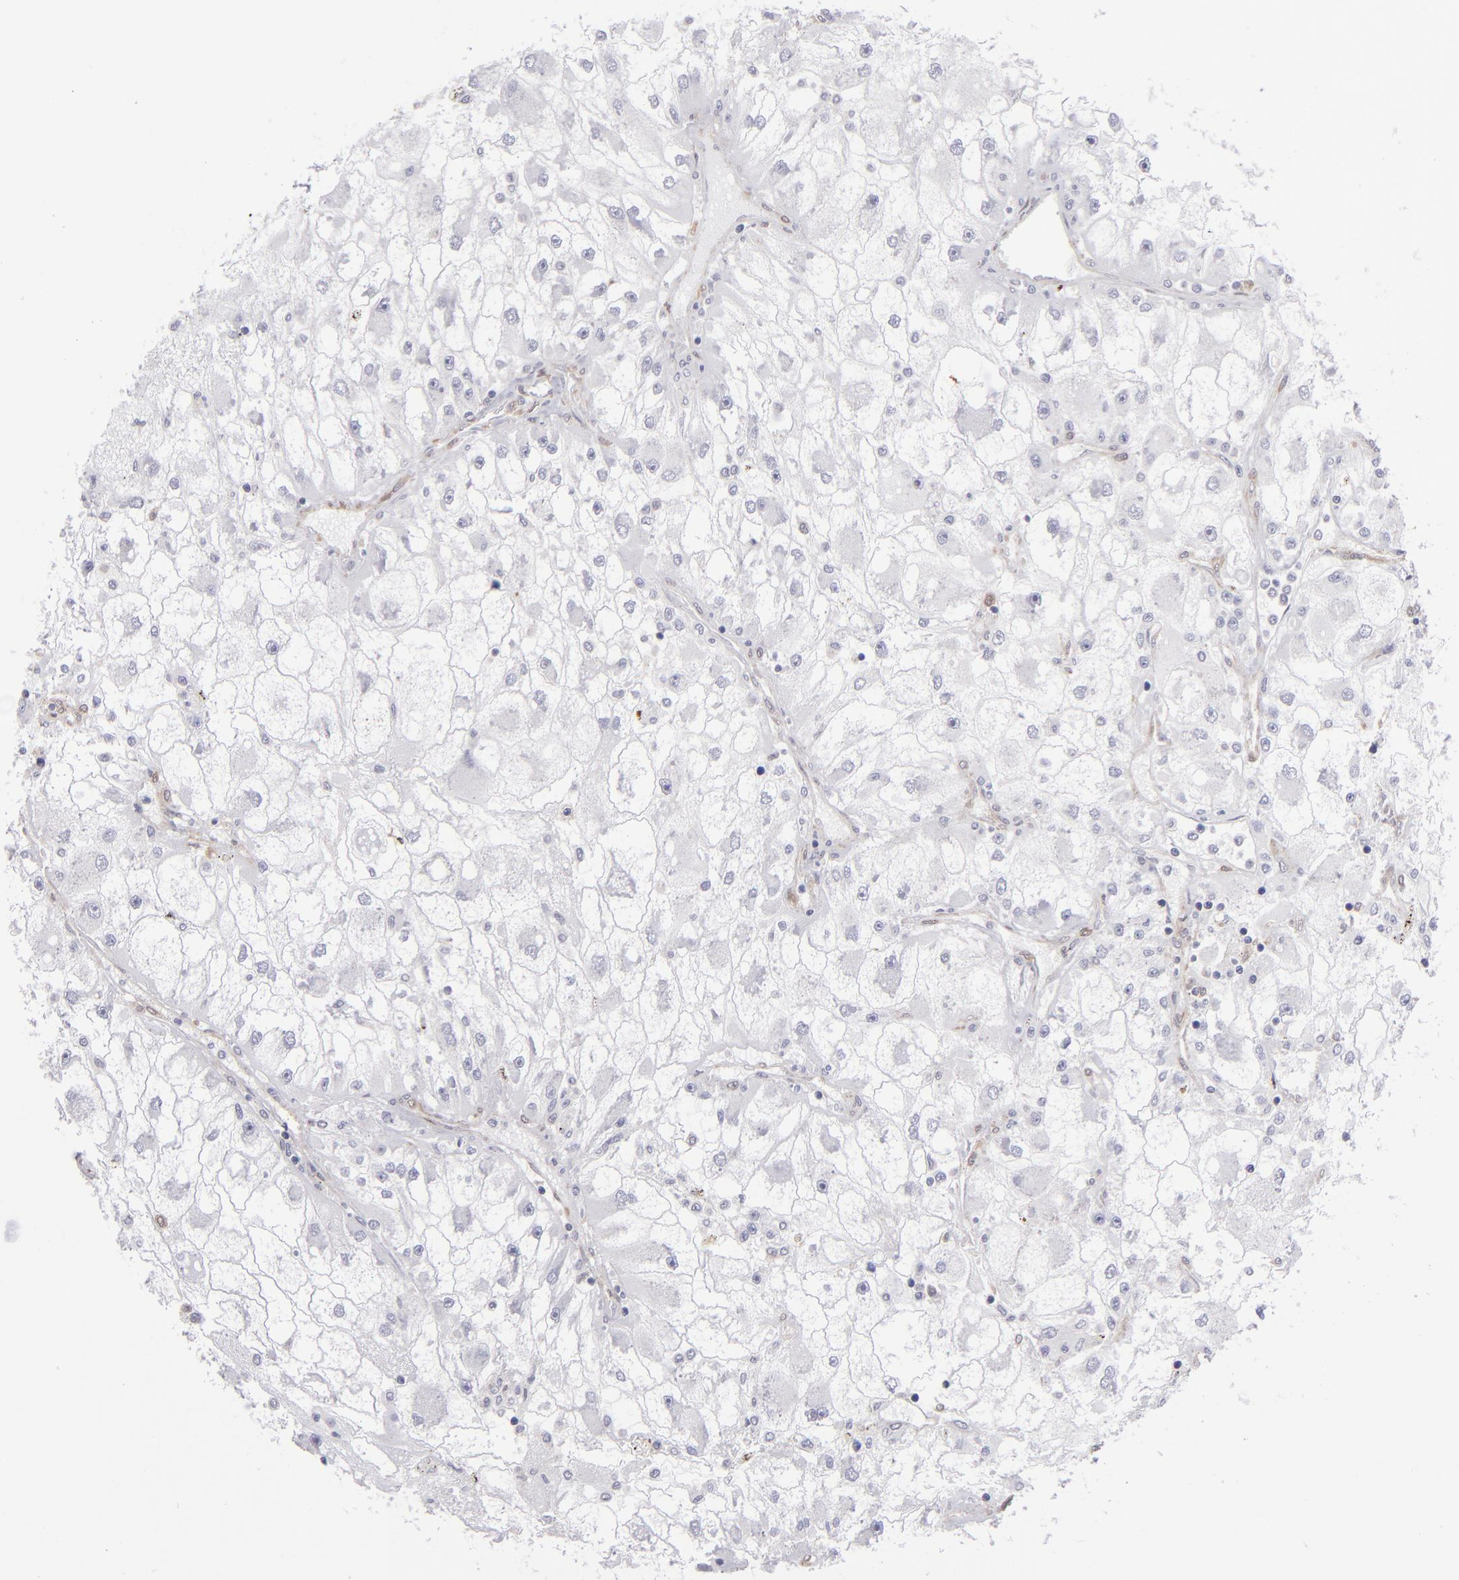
{"staining": {"intensity": "negative", "quantity": "none", "location": "none"}, "tissue": "renal cancer", "cell_type": "Tumor cells", "image_type": "cancer", "snomed": [{"axis": "morphology", "description": "Adenocarcinoma, NOS"}, {"axis": "topography", "description": "Kidney"}], "caption": "High power microscopy histopathology image of an immunohistochemistry (IHC) histopathology image of adenocarcinoma (renal), revealing no significant positivity in tumor cells.", "gene": "NDRG2", "patient": {"sex": "female", "age": 73}}